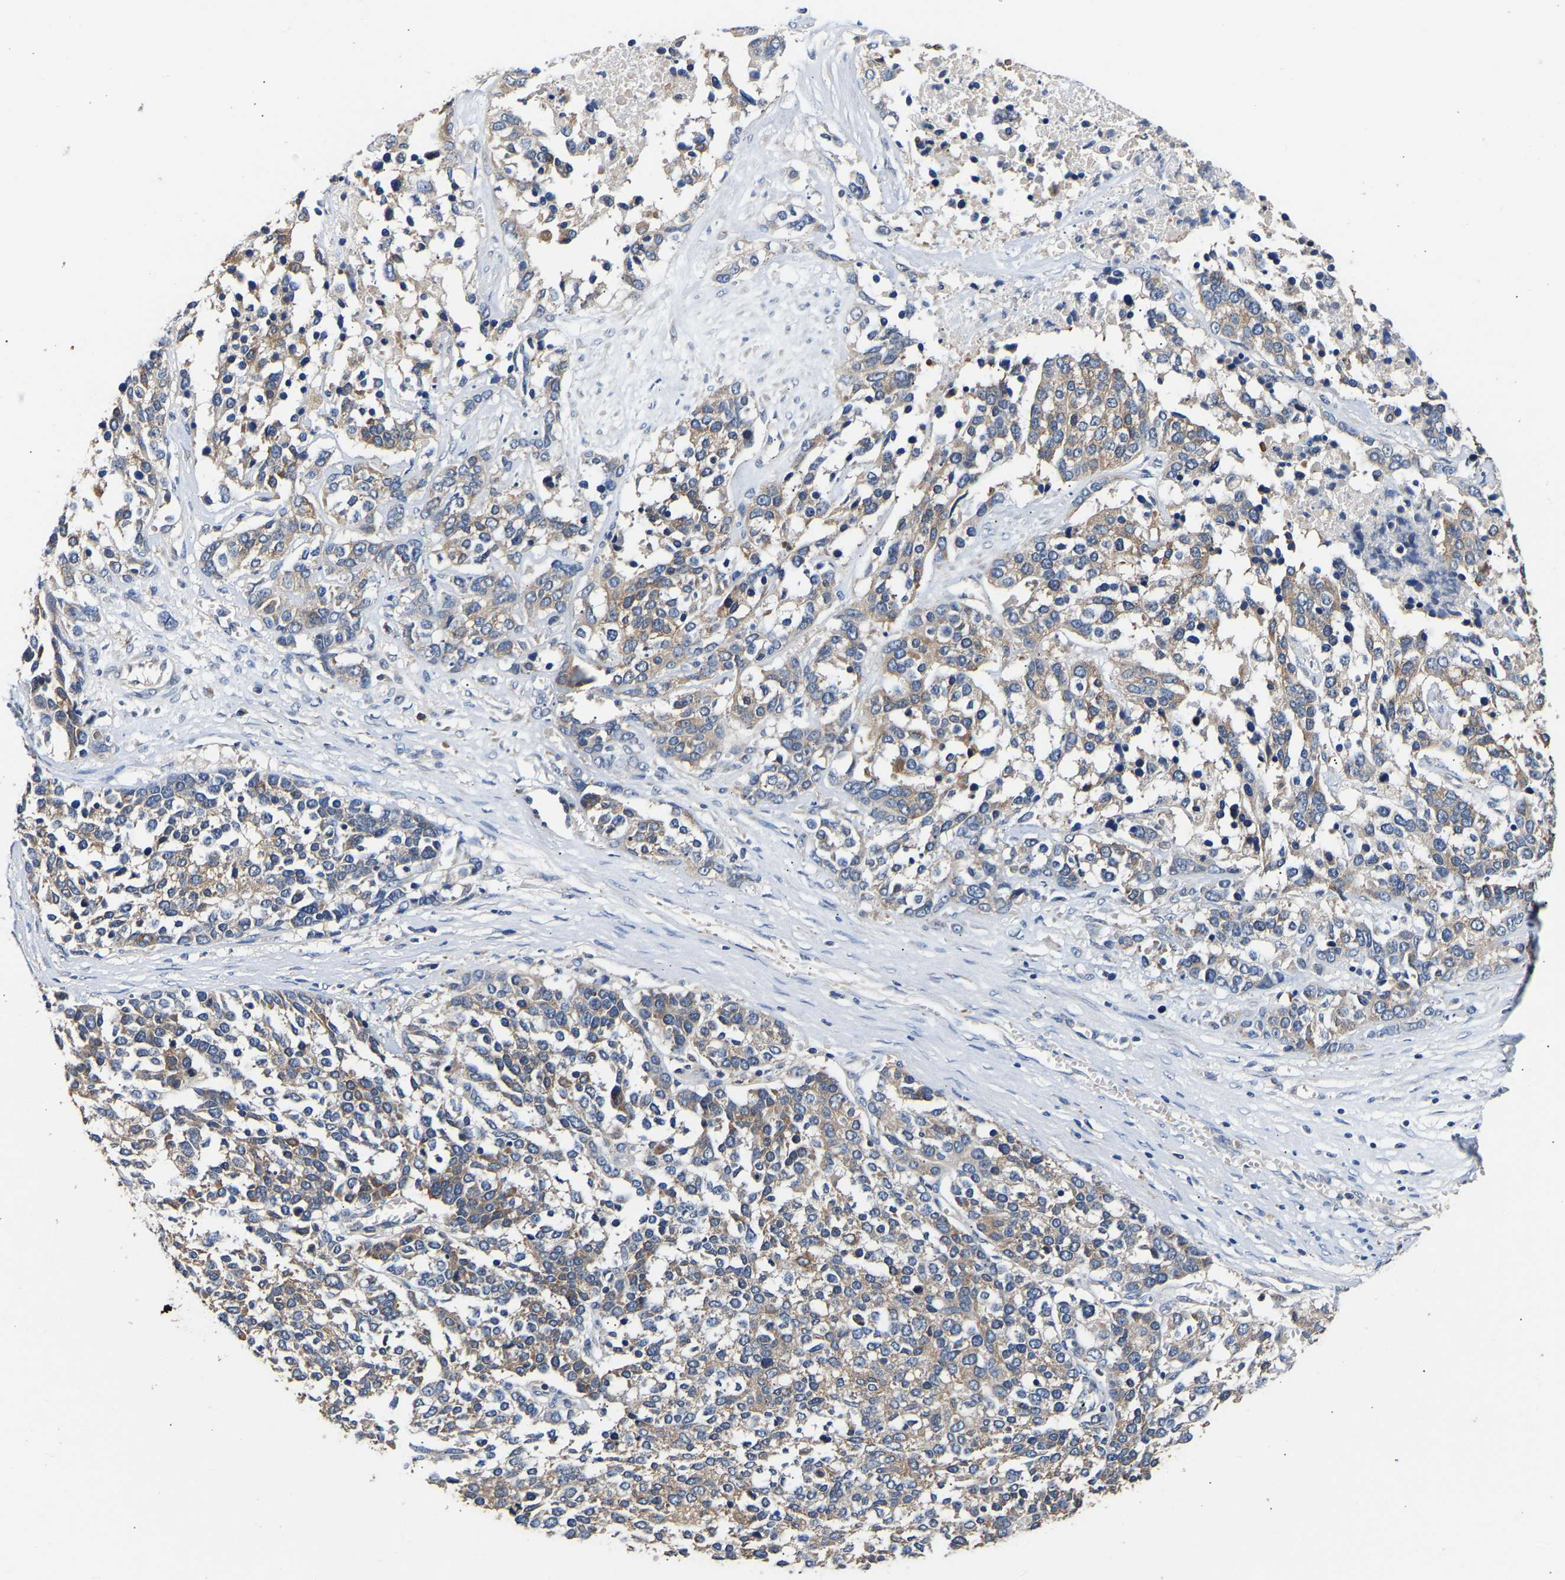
{"staining": {"intensity": "weak", "quantity": "25%-75%", "location": "cytoplasmic/membranous"}, "tissue": "ovarian cancer", "cell_type": "Tumor cells", "image_type": "cancer", "snomed": [{"axis": "morphology", "description": "Cystadenocarcinoma, serous, NOS"}, {"axis": "topography", "description": "Ovary"}], "caption": "Immunohistochemistry (IHC) image of neoplastic tissue: human serous cystadenocarcinoma (ovarian) stained using IHC shows low levels of weak protein expression localized specifically in the cytoplasmic/membranous of tumor cells, appearing as a cytoplasmic/membranous brown color.", "gene": "LRBA", "patient": {"sex": "female", "age": 44}}